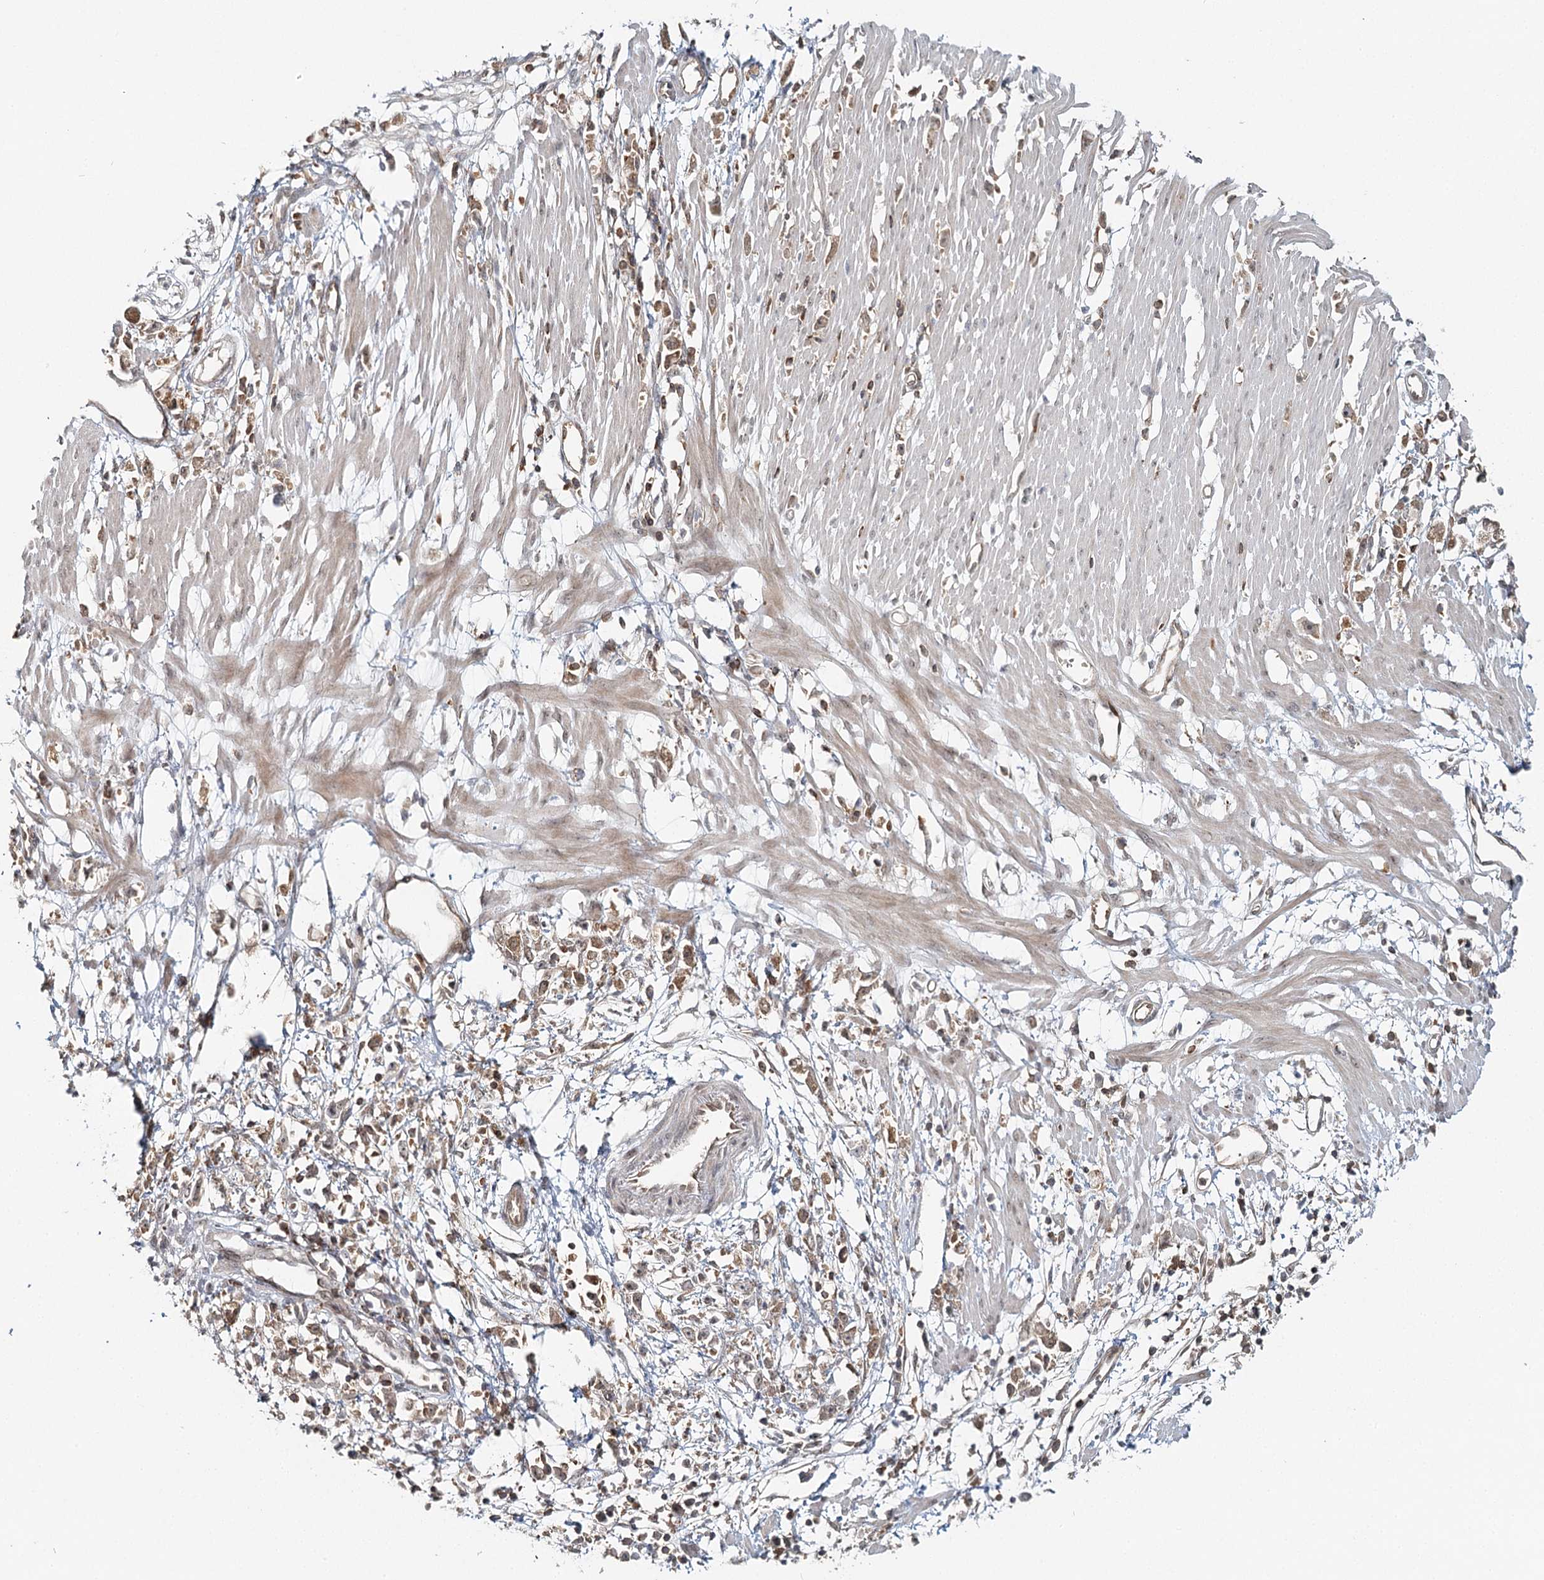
{"staining": {"intensity": "moderate", "quantity": ">75%", "location": "cytoplasmic/membranous"}, "tissue": "stomach cancer", "cell_type": "Tumor cells", "image_type": "cancer", "snomed": [{"axis": "morphology", "description": "Adenocarcinoma, NOS"}, {"axis": "topography", "description": "Stomach"}], "caption": "The micrograph reveals staining of stomach cancer, revealing moderate cytoplasmic/membranous protein staining (brown color) within tumor cells. The staining was performed using DAB, with brown indicating positive protein expression. Nuclei are stained blue with hematoxylin.", "gene": "FAM120B", "patient": {"sex": "female", "age": 59}}